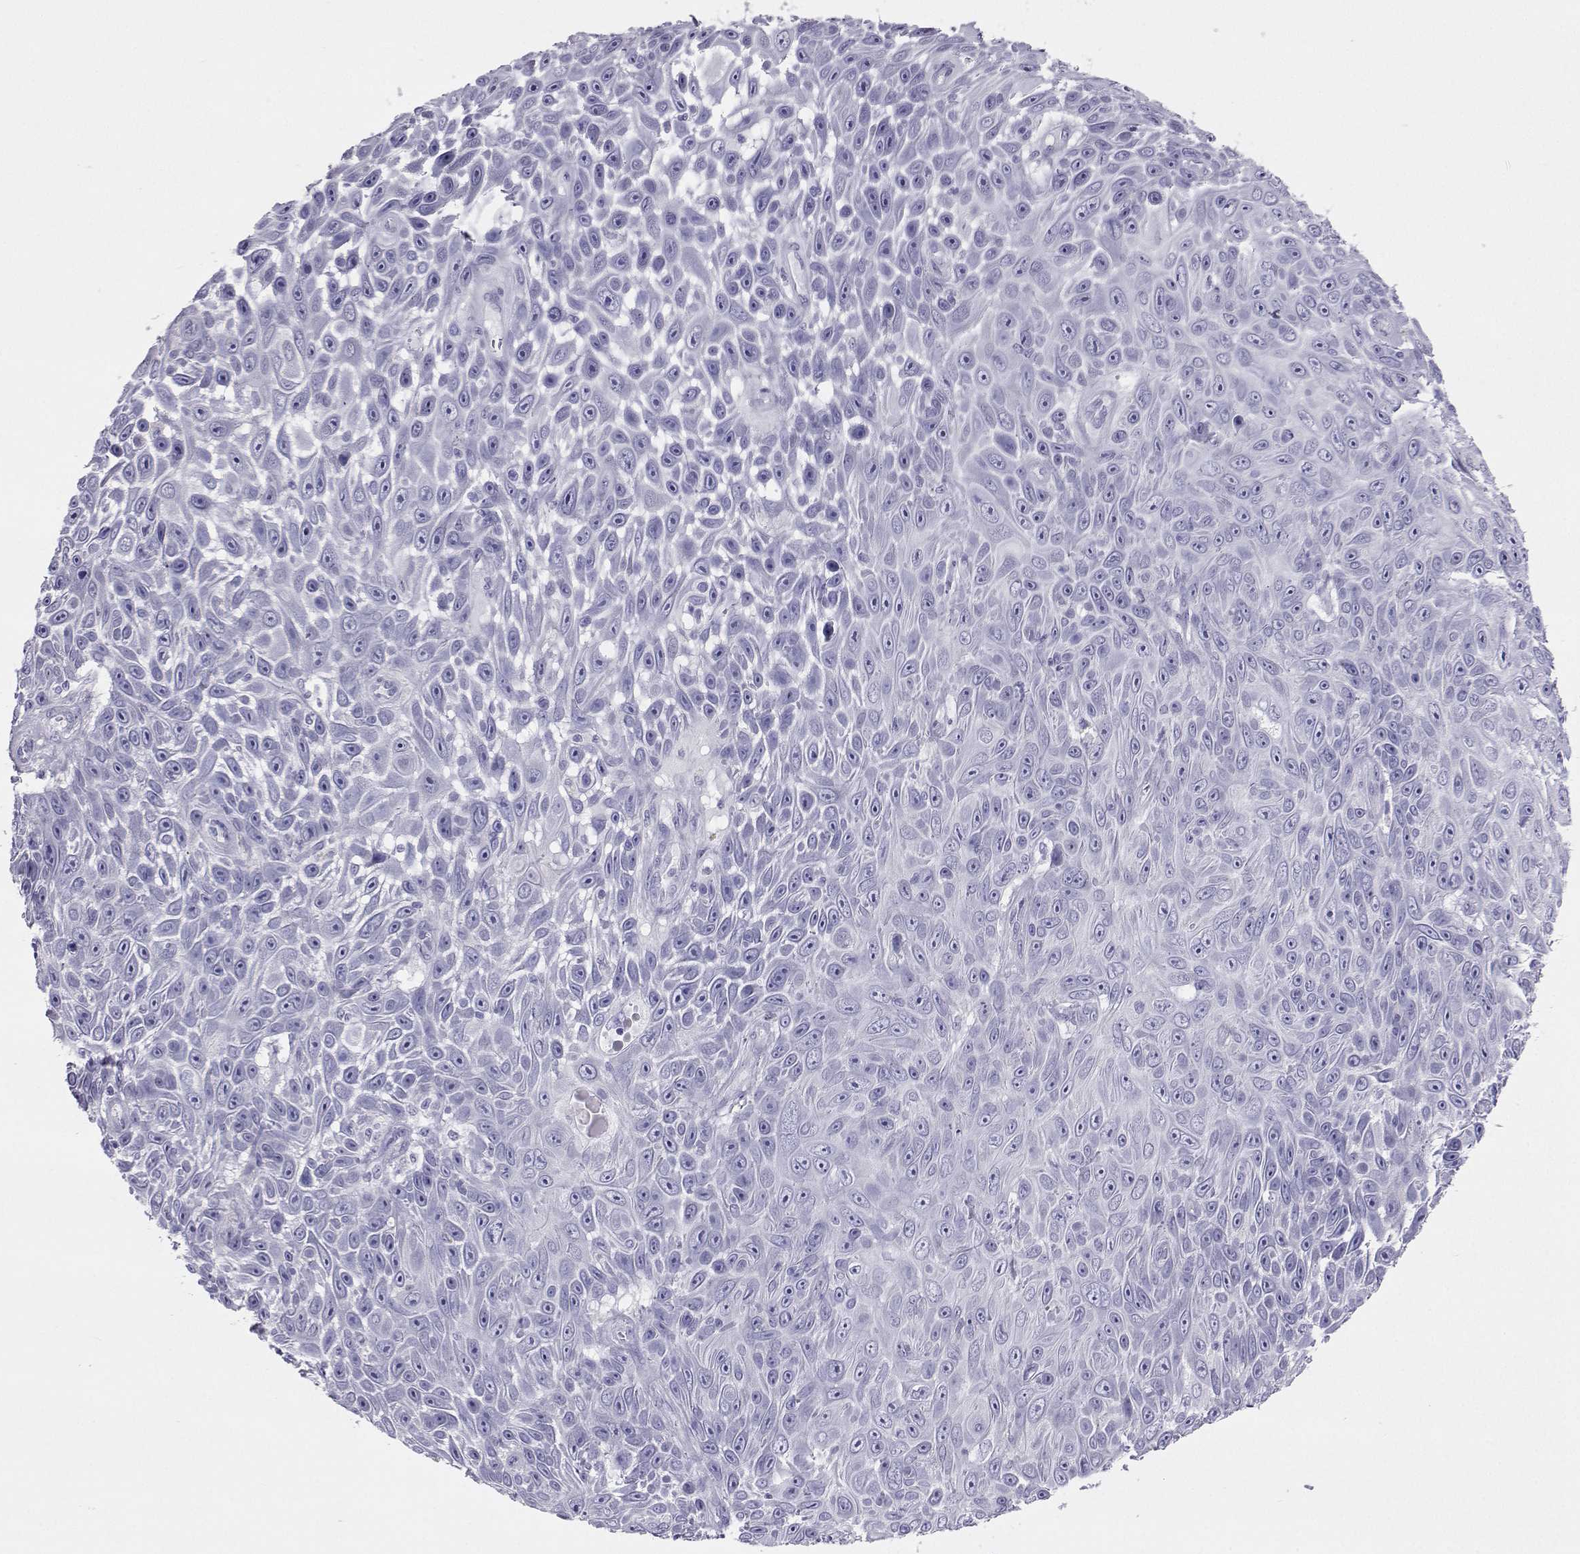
{"staining": {"intensity": "negative", "quantity": "none", "location": "none"}, "tissue": "skin cancer", "cell_type": "Tumor cells", "image_type": "cancer", "snomed": [{"axis": "morphology", "description": "Squamous cell carcinoma, NOS"}, {"axis": "topography", "description": "Skin"}], "caption": "High power microscopy histopathology image of an IHC image of skin squamous cell carcinoma, revealing no significant positivity in tumor cells.", "gene": "PLIN4", "patient": {"sex": "male", "age": 82}}